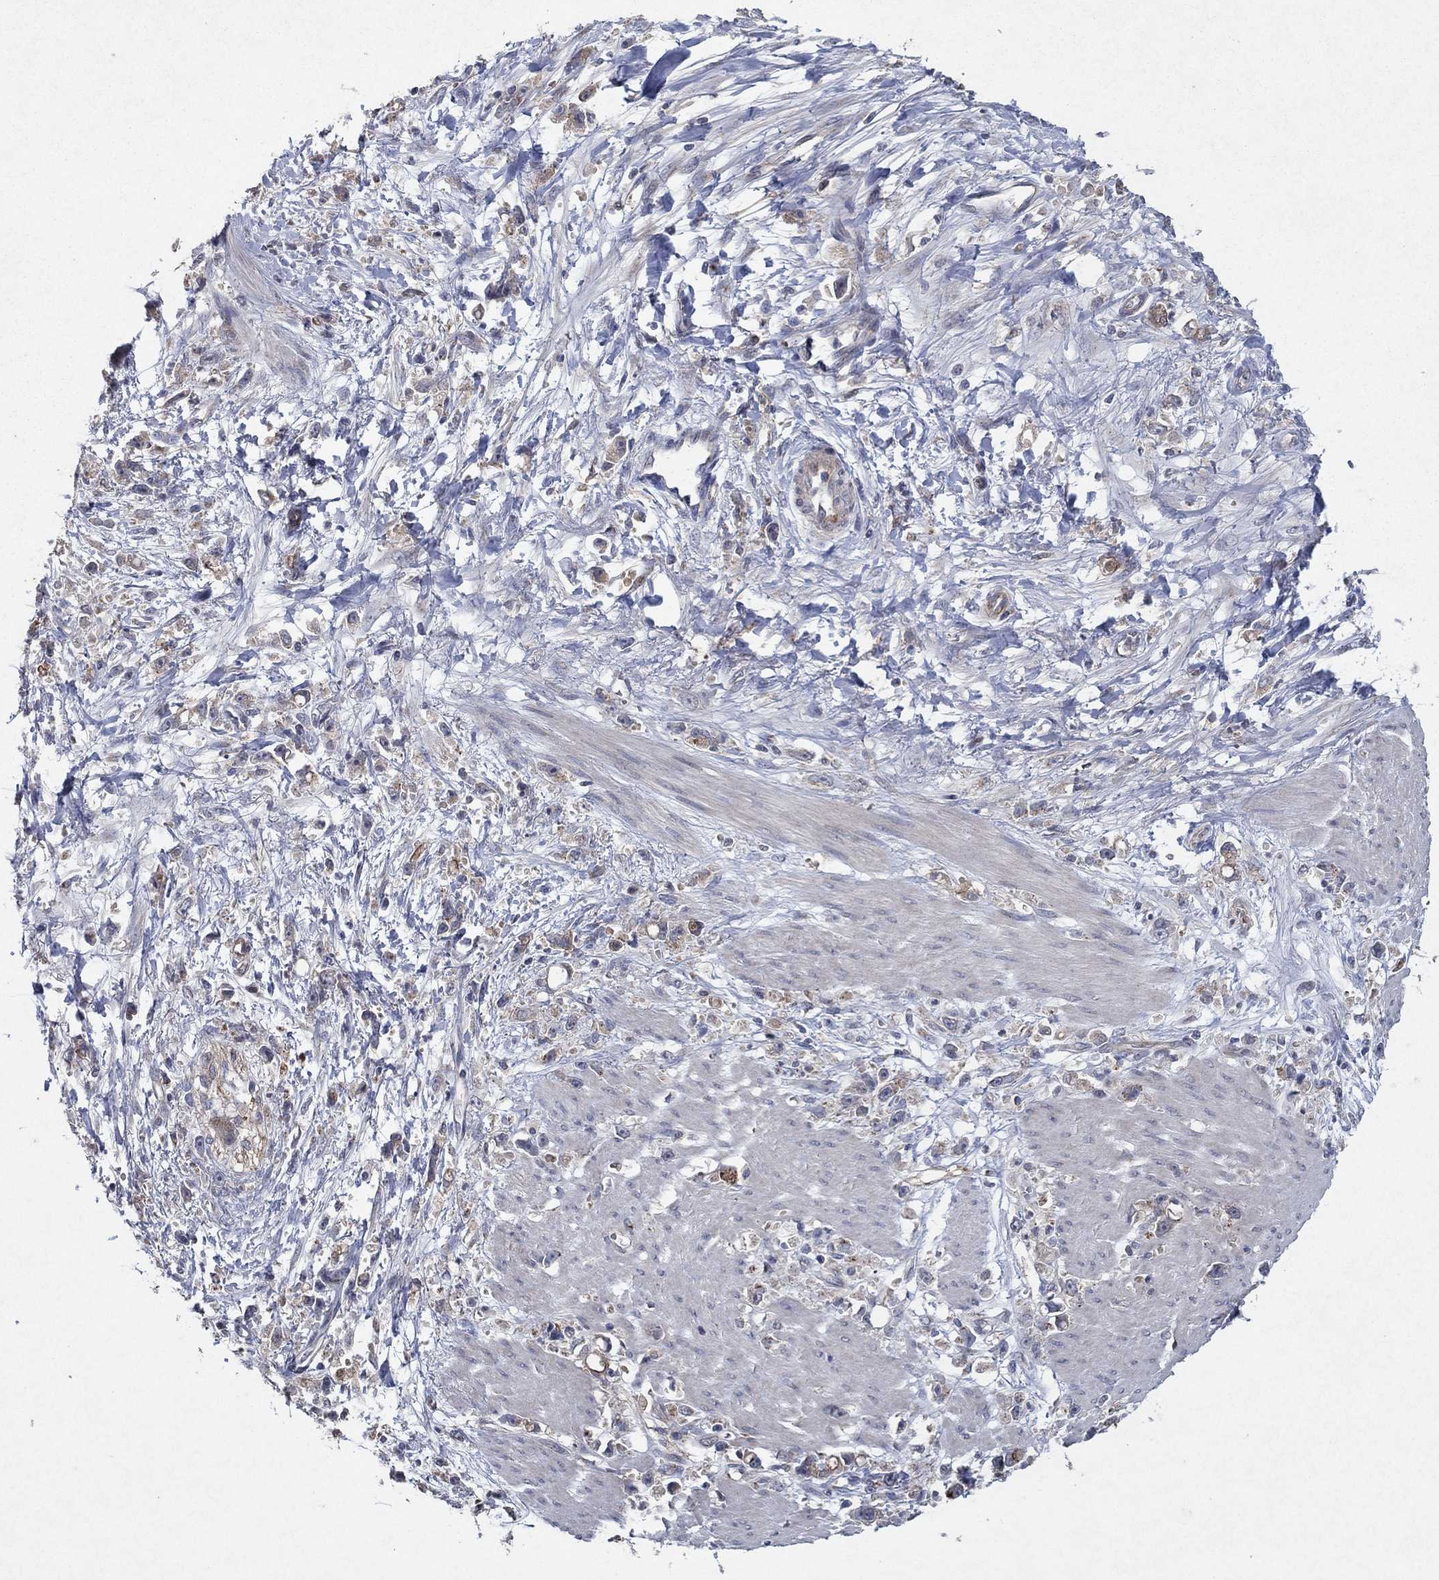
{"staining": {"intensity": "weak", "quantity": ">75%", "location": "cytoplasmic/membranous"}, "tissue": "stomach cancer", "cell_type": "Tumor cells", "image_type": "cancer", "snomed": [{"axis": "morphology", "description": "Adenocarcinoma, NOS"}, {"axis": "topography", "description": "Stomach"}], "caption": "A brown stain shows weak cytoplasmic/membranous positivity of a protein in stomach adenocarcinoma tumor cells. Using DAB (3,3'-diaminobenzidine) (brown) and hematoxylin (blue) stains, captured at high magnification using brightfield microscopy.", "gene": "FRG1", "patient": {"sex": "female", "age": 59}}